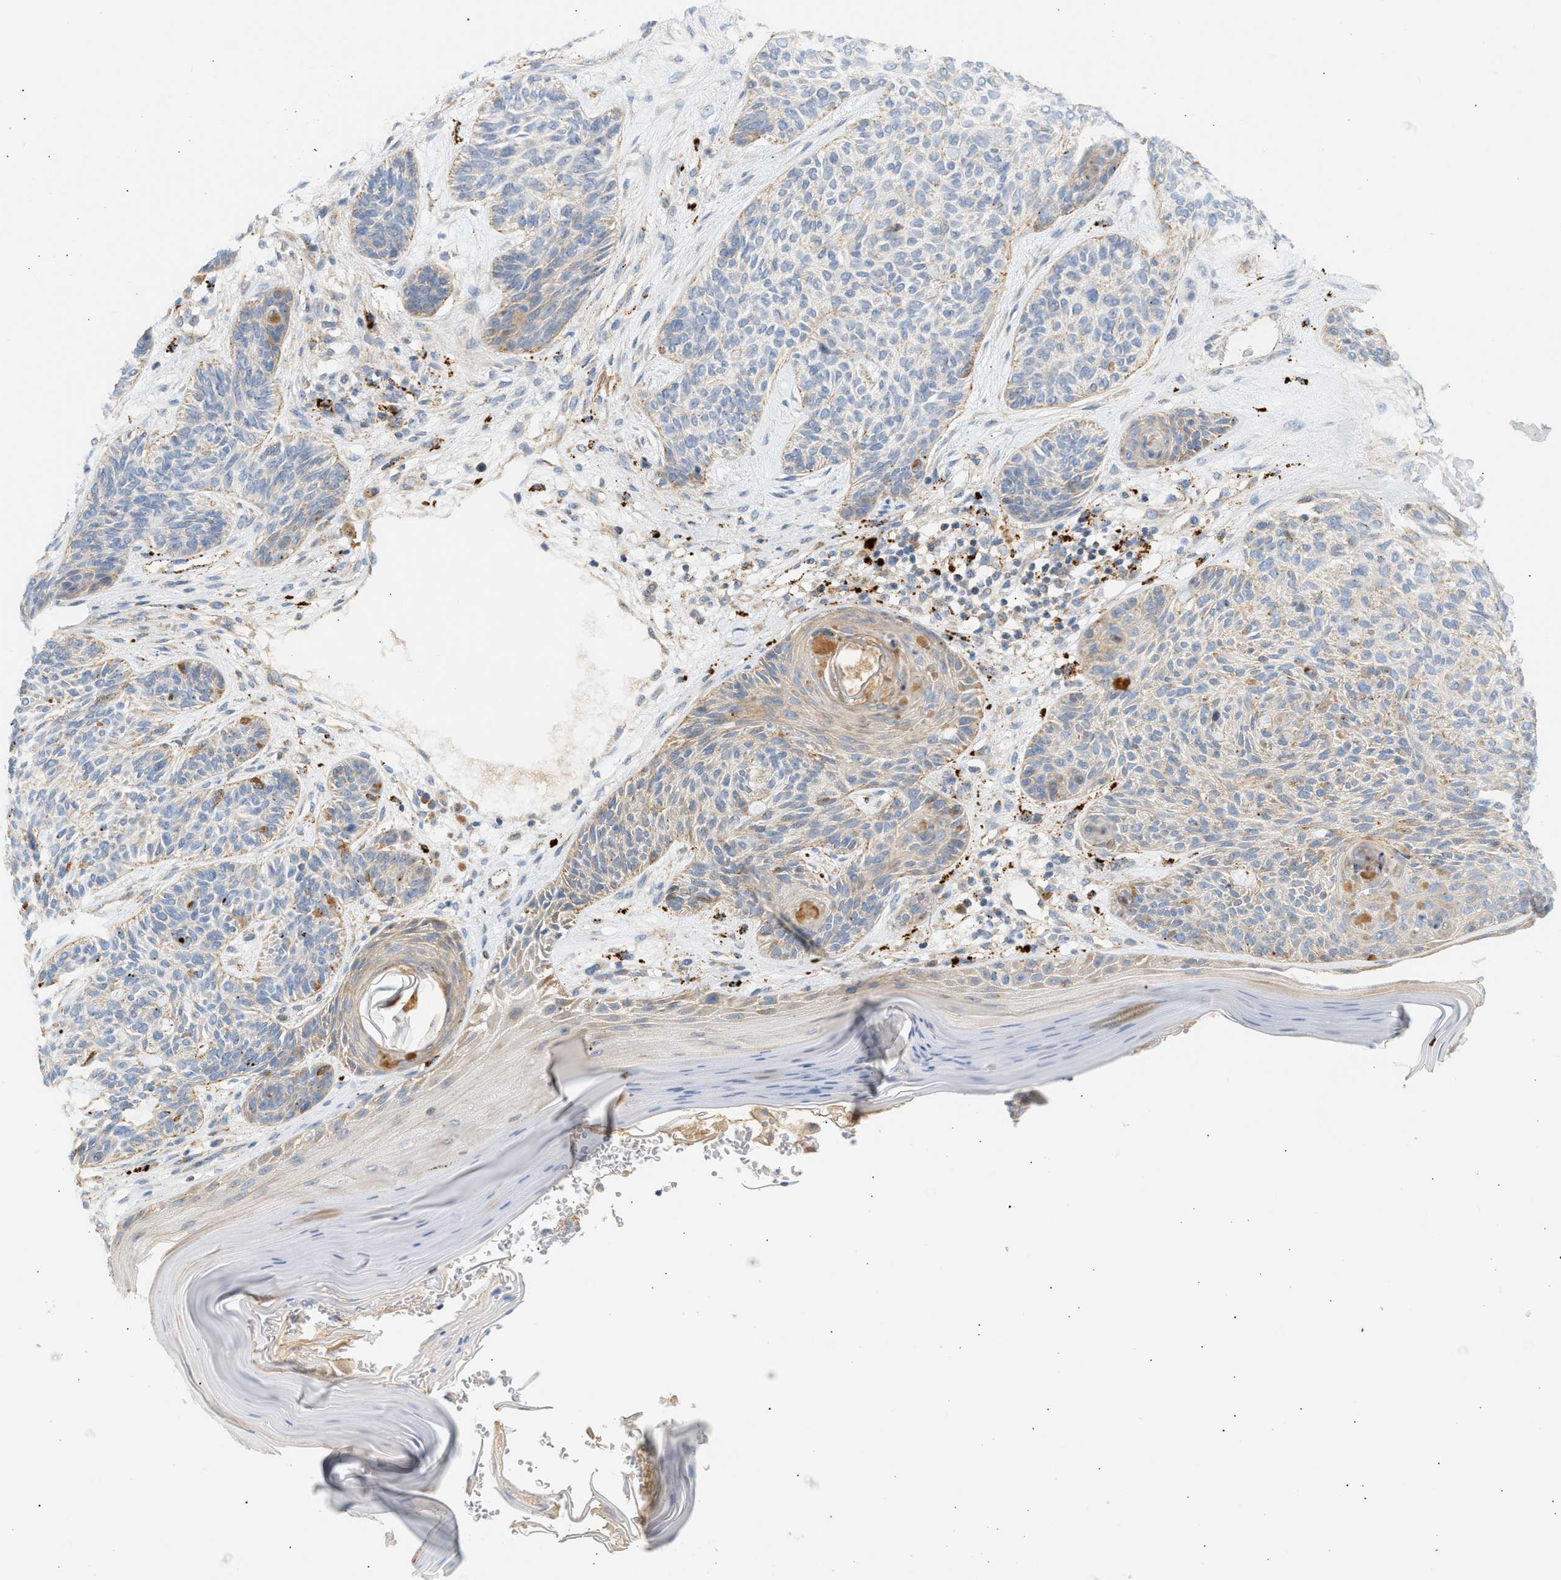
{"staining": {"intensity": "weak", "quantity": "25%-75%", "location": "cytoplasmic/membranous"}, "tissue": "skin cancer", "cell_type": "Tumor cells", "image_type": "cancer", "snomed": [{"axis": "morphology", "description": "Basal cell carcinoma"}, {"axis": "topography", "description": "Skin"}], "caption": "Protein analysis of basal cell carcinoma (skin) tissue demonstrates weak cytoplasmic/membranous staining in about 25%-75% of tumor cells. (Stains: DAB (3,3'-diaminobenzidine) in brown, nuclei in blue, Microscopy: brightfield microscopy at high magnification).", "gene": "ENTHD1", "patient": {"sex": "male", "age": 55}}